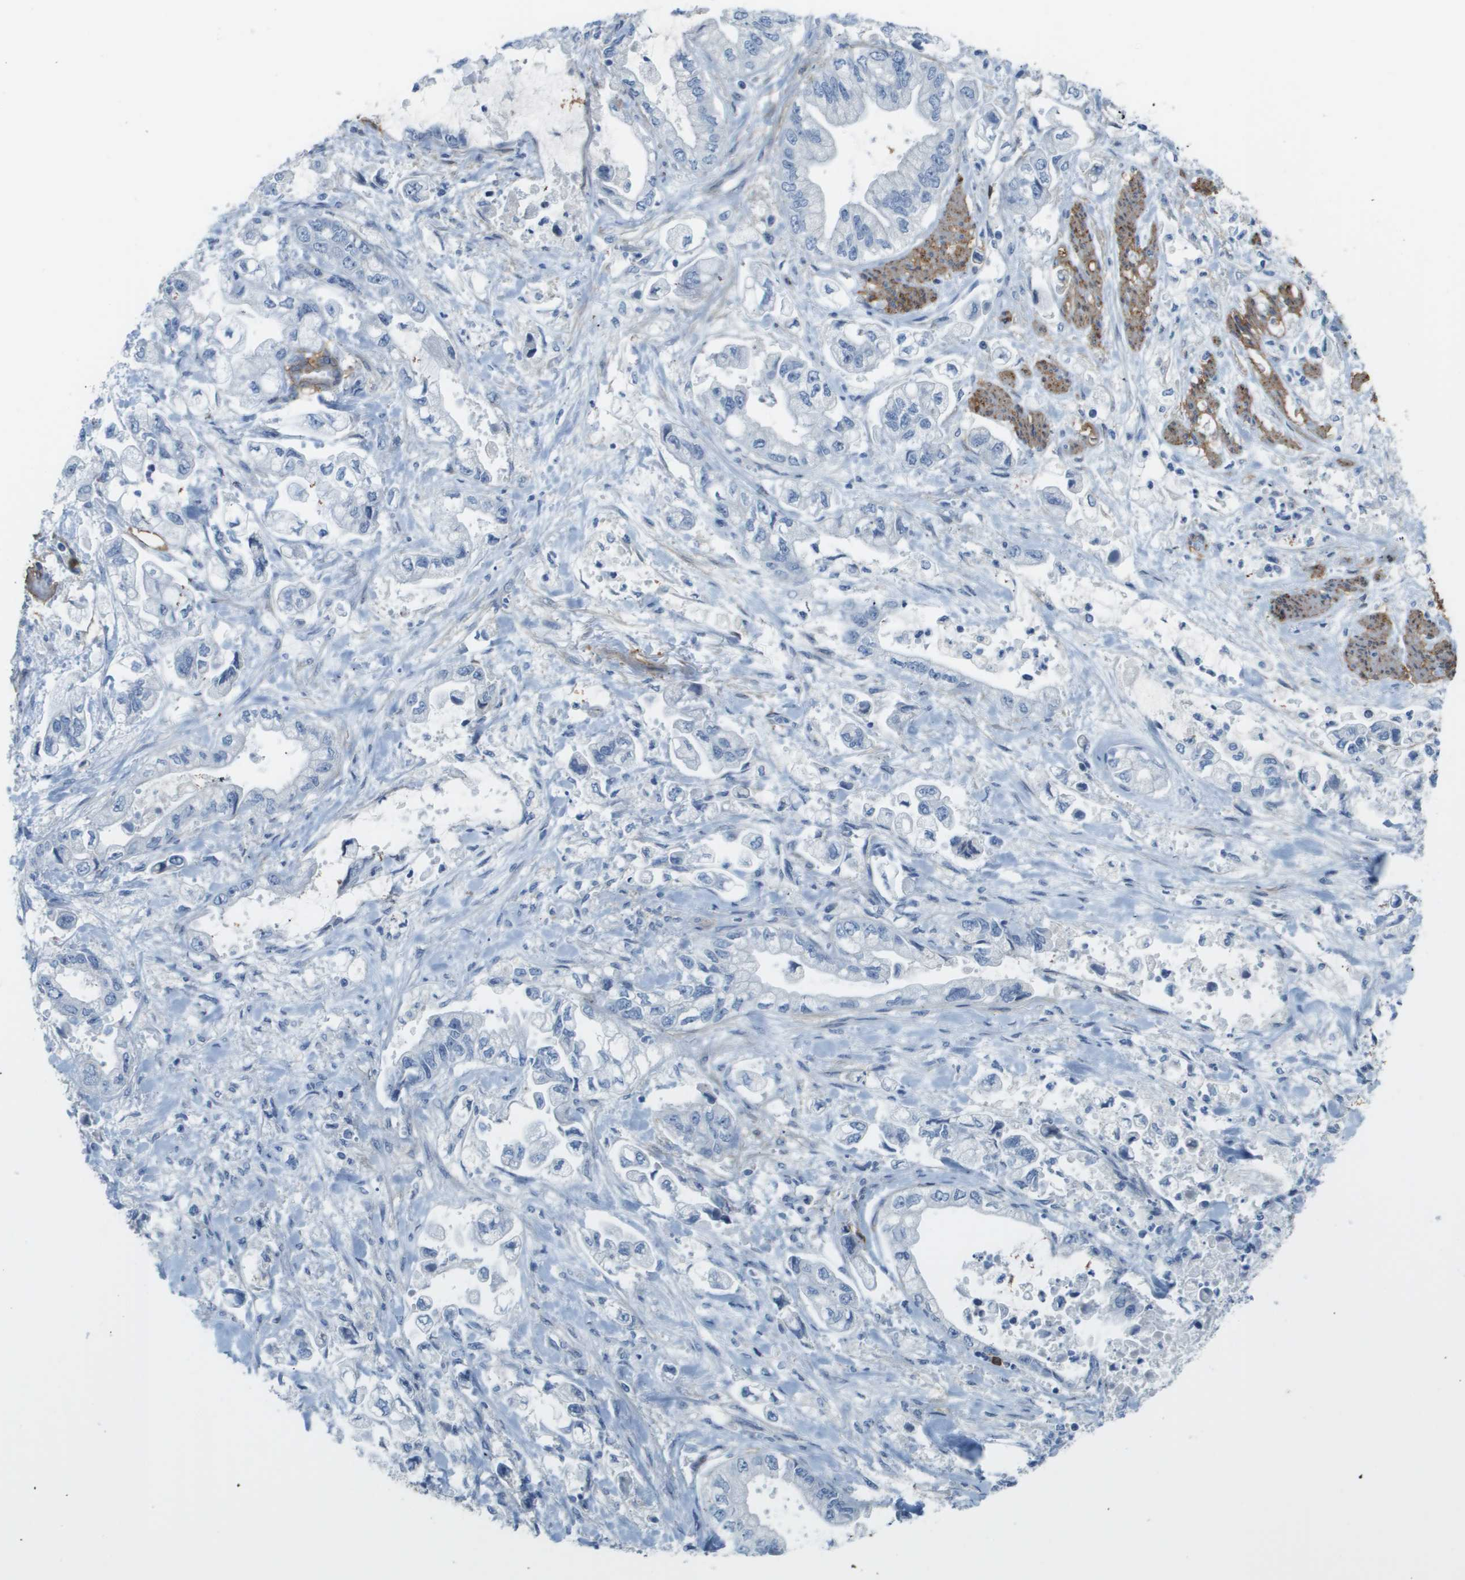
{"staining": {"intensity": "negative", "quantity": "none", "location": "none"}, "tissue": "stomach cancer", "cell_type": "Tumor cells", "image_type": "cancer", "snomed": [{"axis": "morphology", "description": "Normal tissue, NOS"}, {"axis": "morphology", "description": "Adenocarcinoma, NOS"}, {"axis": "topography", "description": "Stomach"}], "caption": "A micrograph of human stomach cancer (adenocarcinoma) is negative for staining in tumor cells.", "gene": "ZBTB43", "patient": {"sex": "male", "age": 62}}